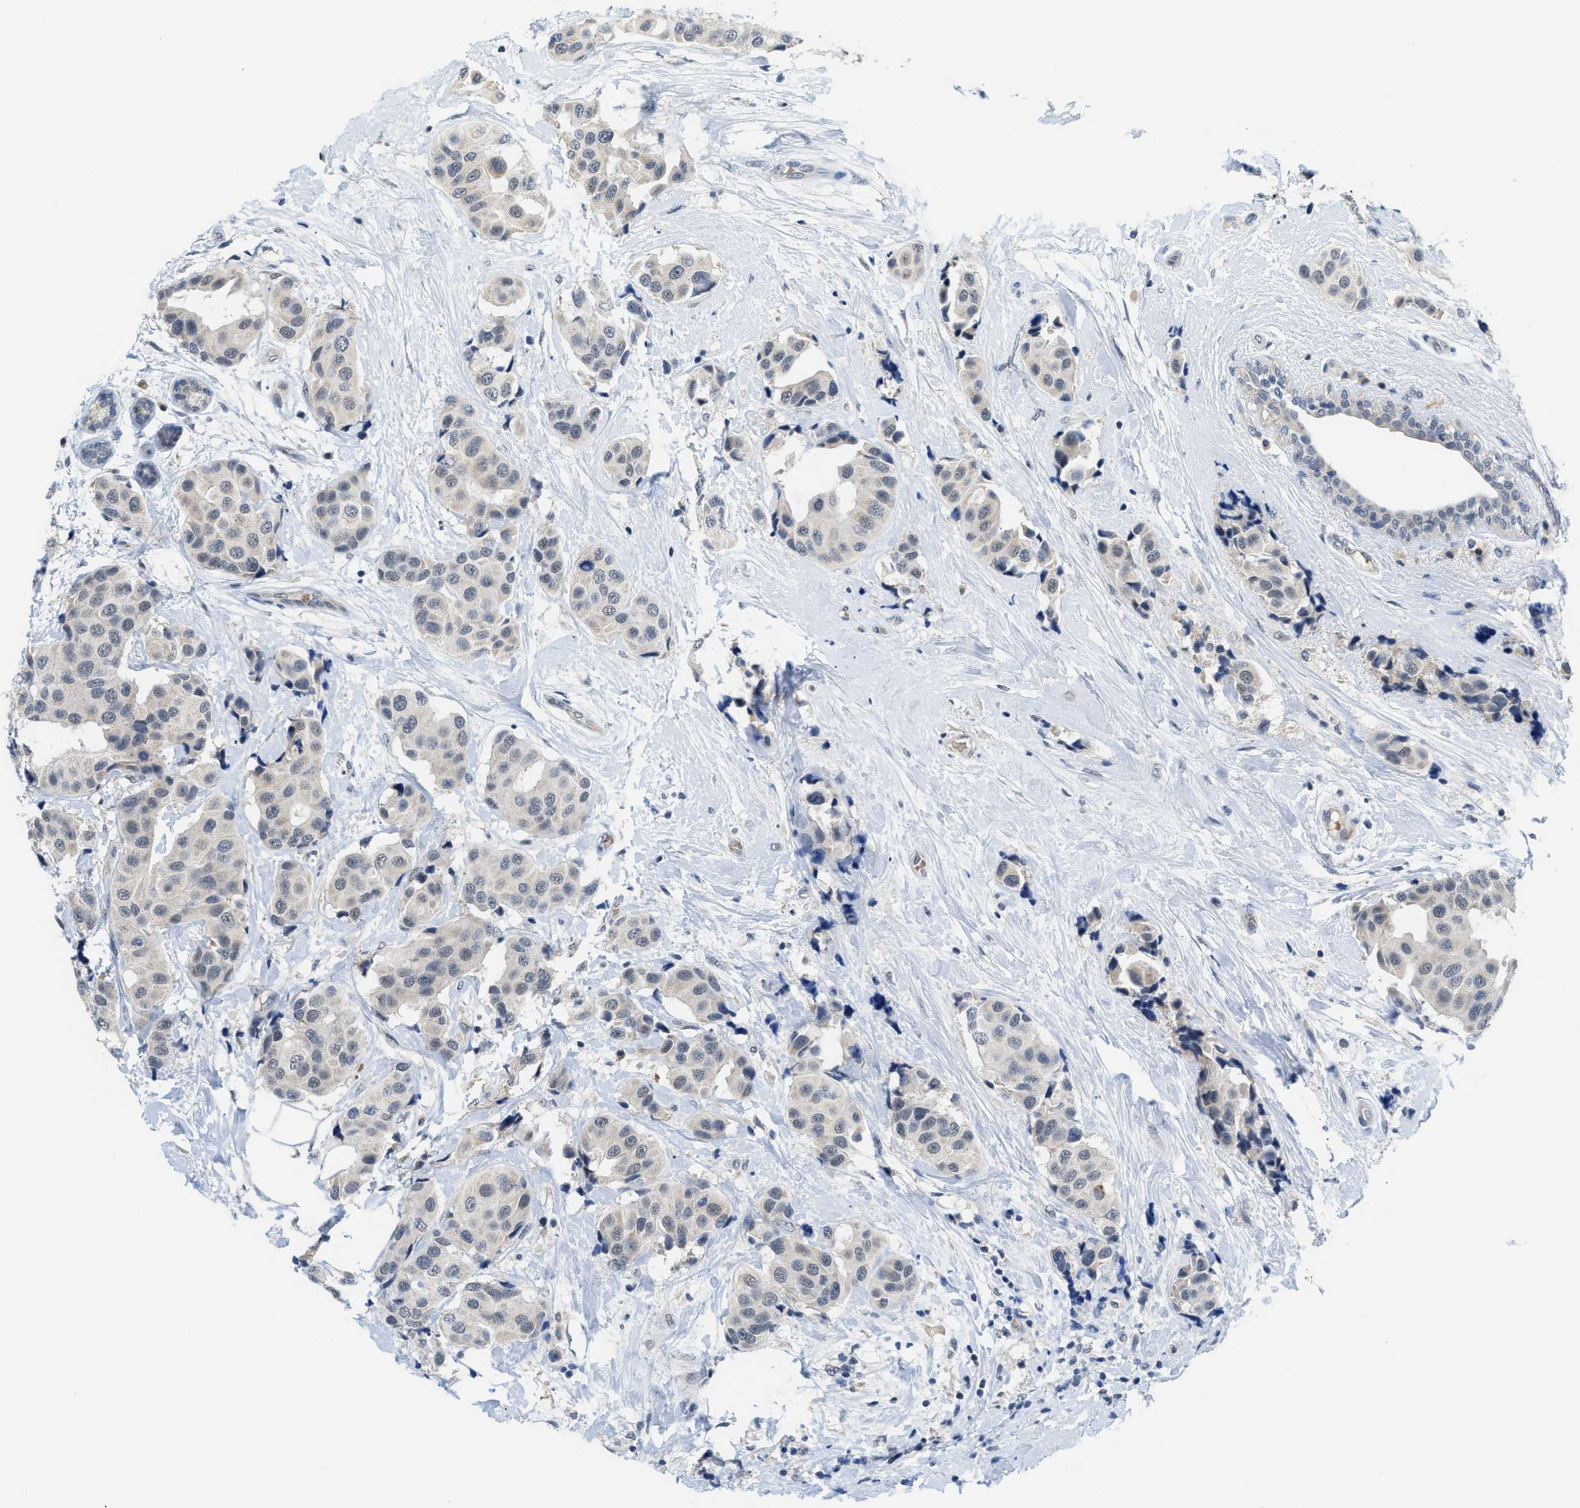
{"staining": {"intensity": "weak", "quantity": "<25%", "location": "cytoplasmic/membranous"}, "tissue": "breast cancer", "cell_type": "Tumor cells", "image_type": "cancer", "snomed": [{"axis": "morphology", "description": "Normal tissue, NOS"}, {"axis": "morphology", "description": "Duct carcinoma"}, {"axis": "topography", "description": "Breast"}], "caption": "Immunohistochemistry micrograph of human infiltrating ductal carcinoma (breast) stained for a protein (brown), which displays no expression in tumor cells.", "gene": "PSAT1", "patient": {"sex": "female", "age": 39}}